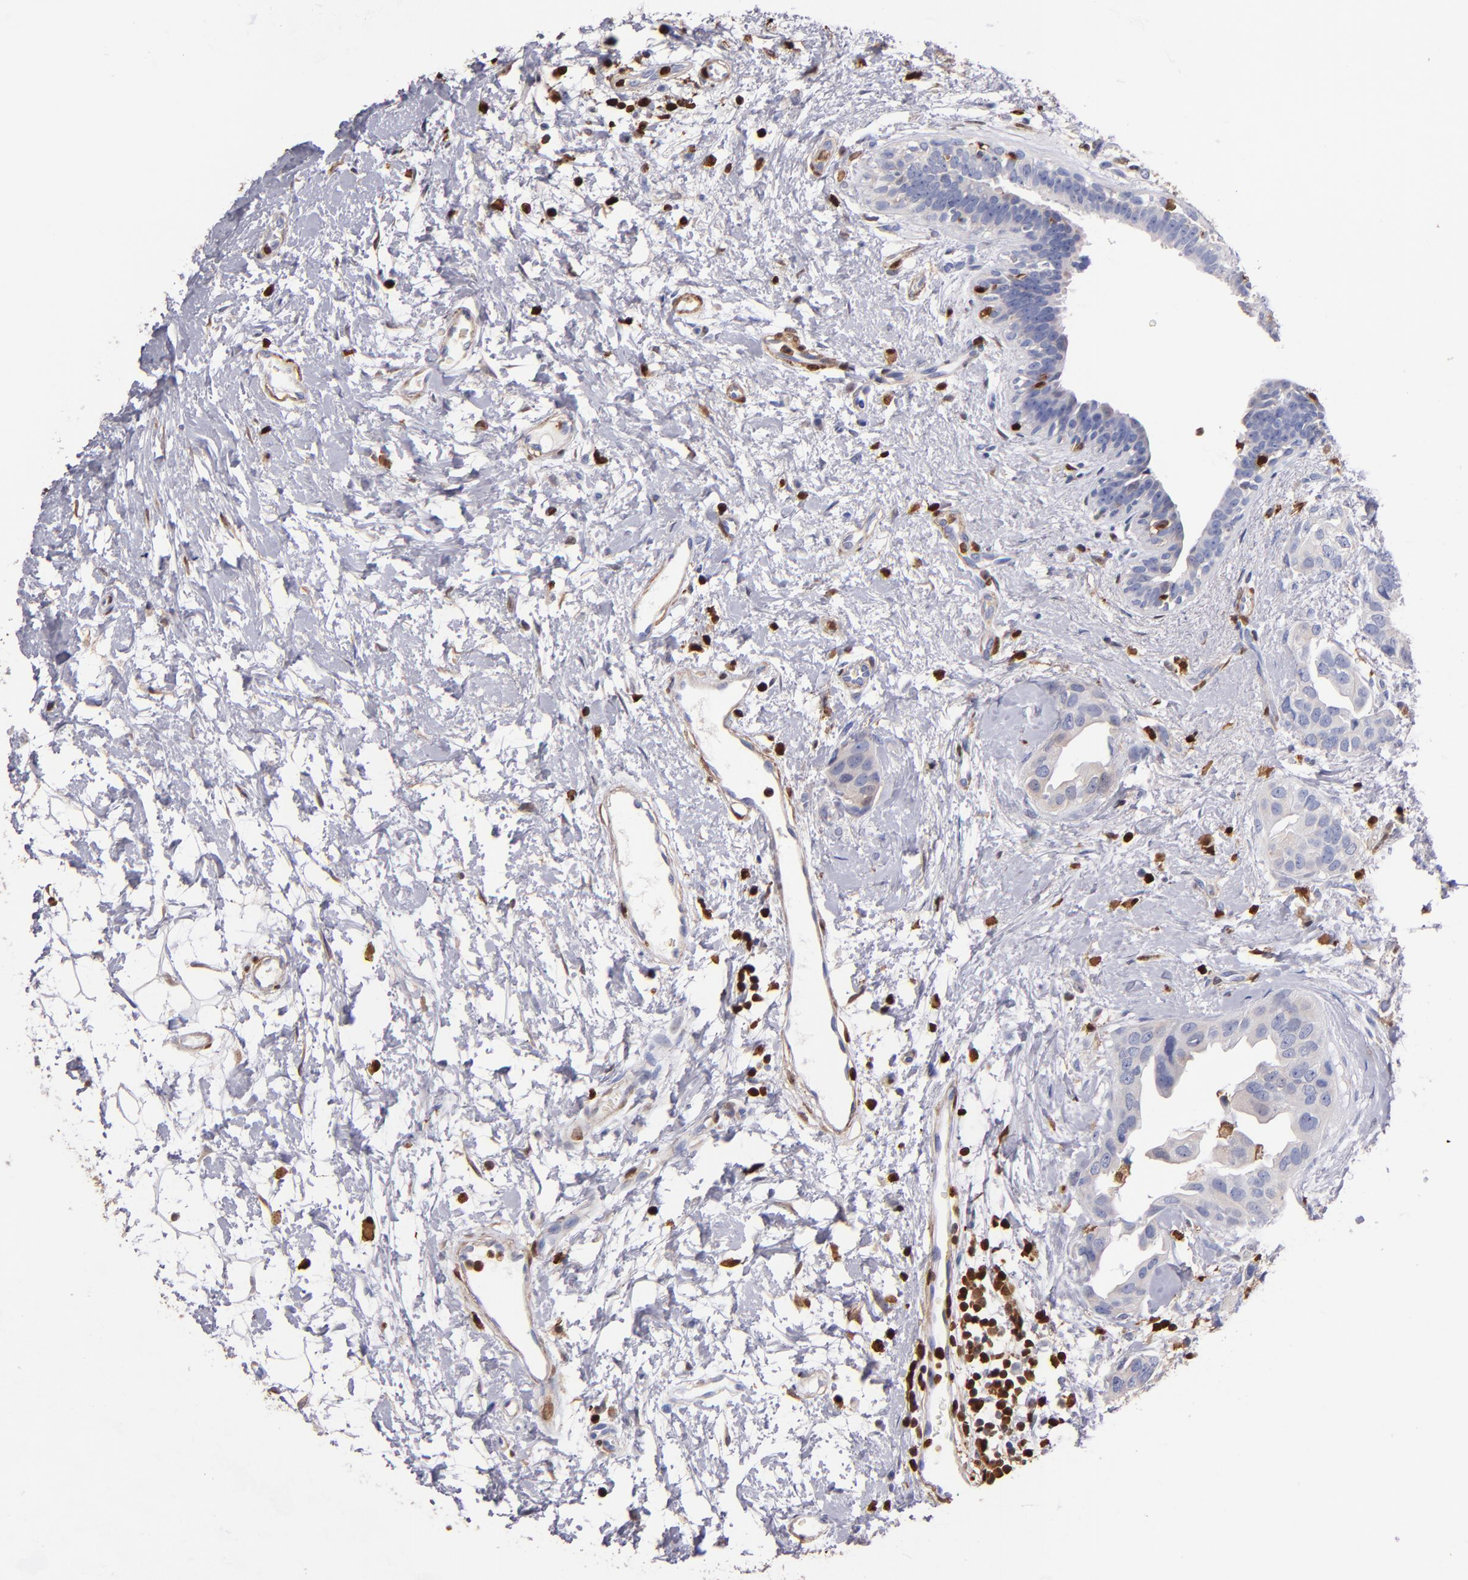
{"staining": {"intensity": "weak", "quantity": "<25%", "location": "cytoplasmic/membranous"}, "tissue": "breast cancer", "cell_type": "Tumor cells", "image_type": "cancer", "snomed": [{"axis": "morphology", "description": "Duct carcinoma"}, {"axis": "topography", "description": "Breast"}], "caption": "High power microscopy micrograph of an IHC photomicrograph of breast cancer, revealing no significant staining in tumor cells. The staining was performed using DAB to visualize the protein expression in brown, while the nuclei were stained in blue with hematoxylin (Magnification: 20x).", "gene": "S100A4", "patient": {"sex": "female", "age": 40}}